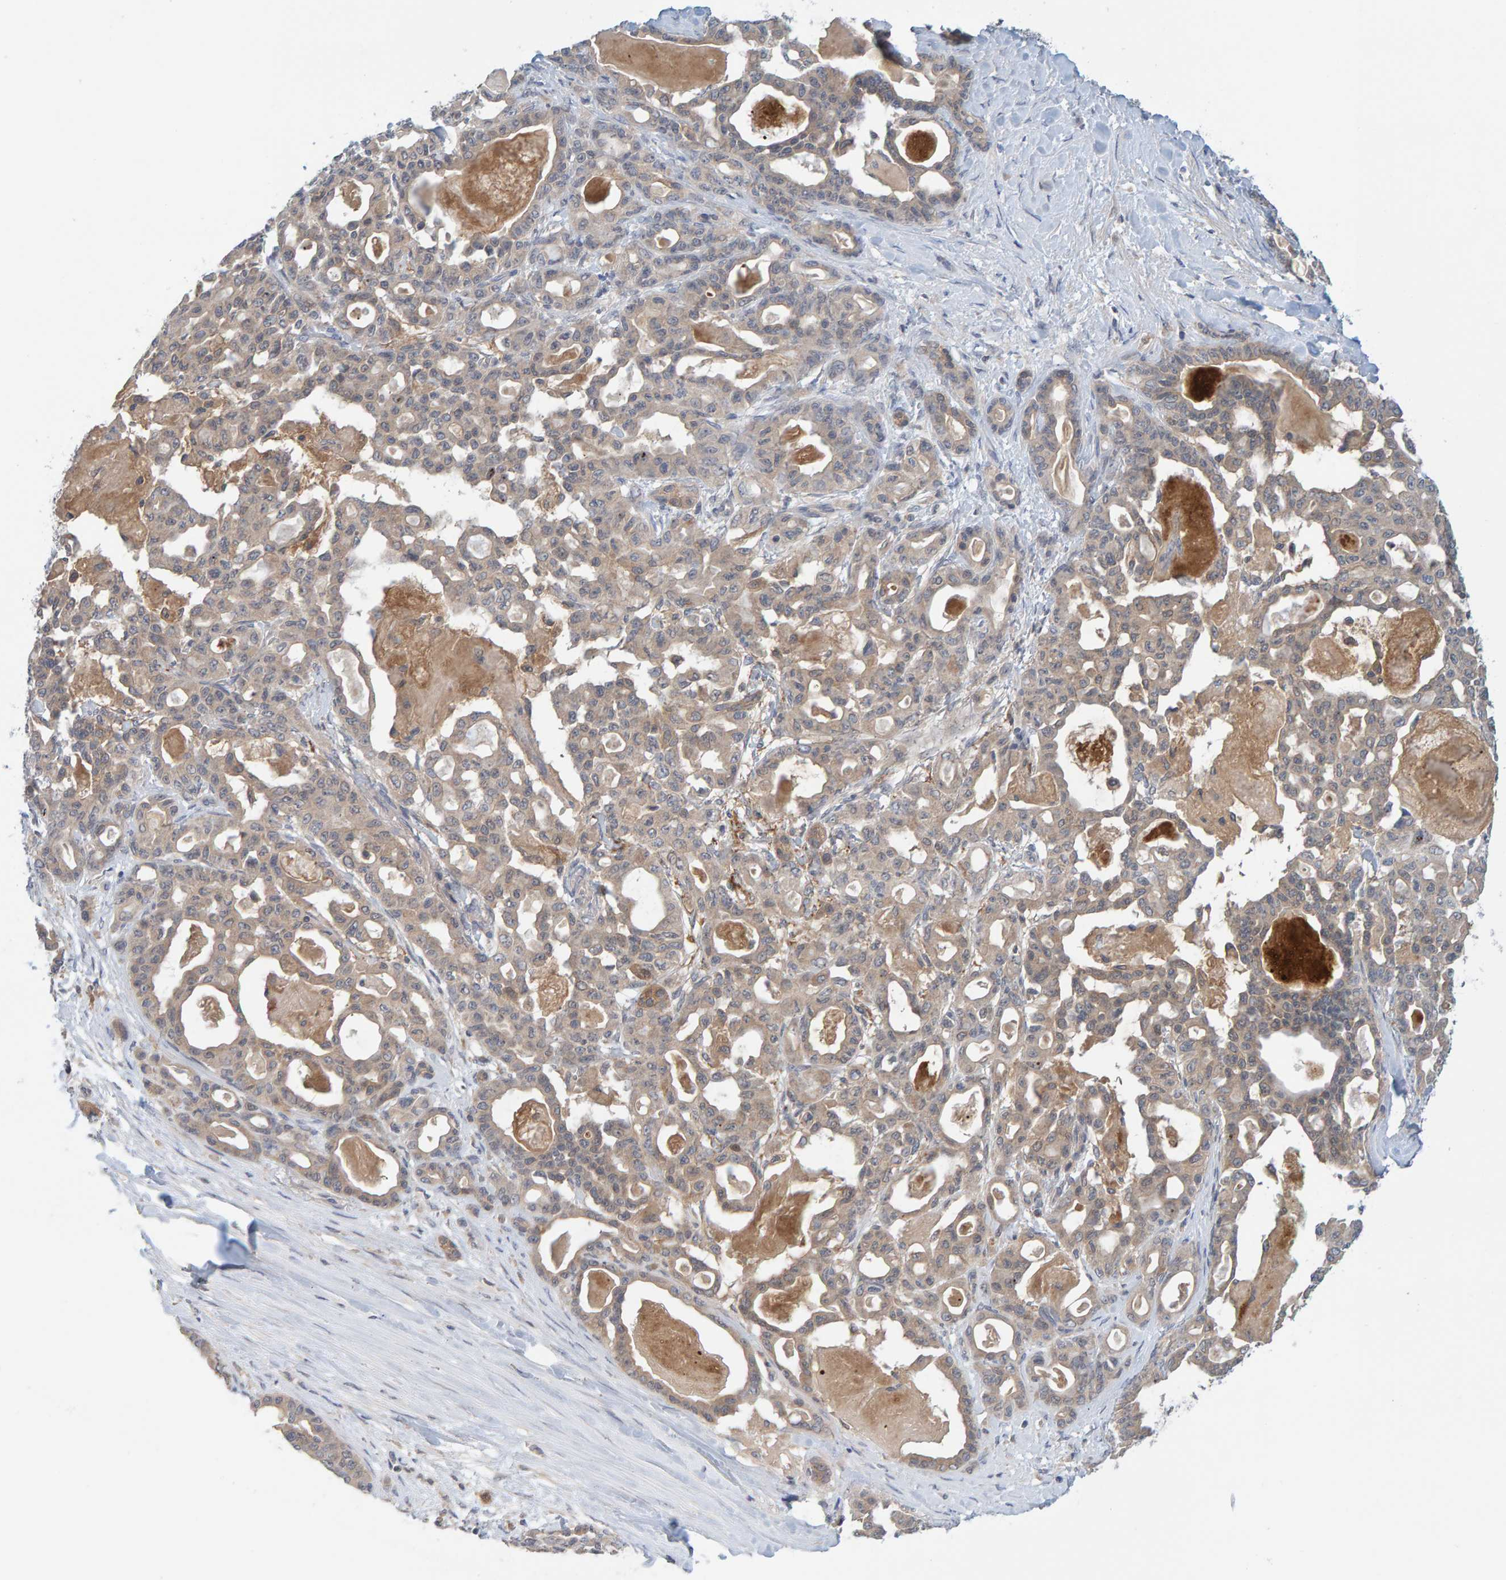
{"staining": {"intensity": "weak", "quantity": ">75%", "location": "cytoplasmic/membranous"}, "tissue": "pancreatic cancer", "cell_type": "Tumor cells", "image_type": "cancer", "snomed": [{"axis": "morphology", "description": "Adenocarcinoma, NOS"}, {"axis": "topography", "description": "Pancreas"}], "caption": "Human adenocarcinoma (pancreatic) stained for a protein (brown) shows weak cytoplasmic/membranous positive positivity in approximately >75% of tumor cells.", "gene": "TATDN1", "patient": {"sex": "male", "age": 63}}